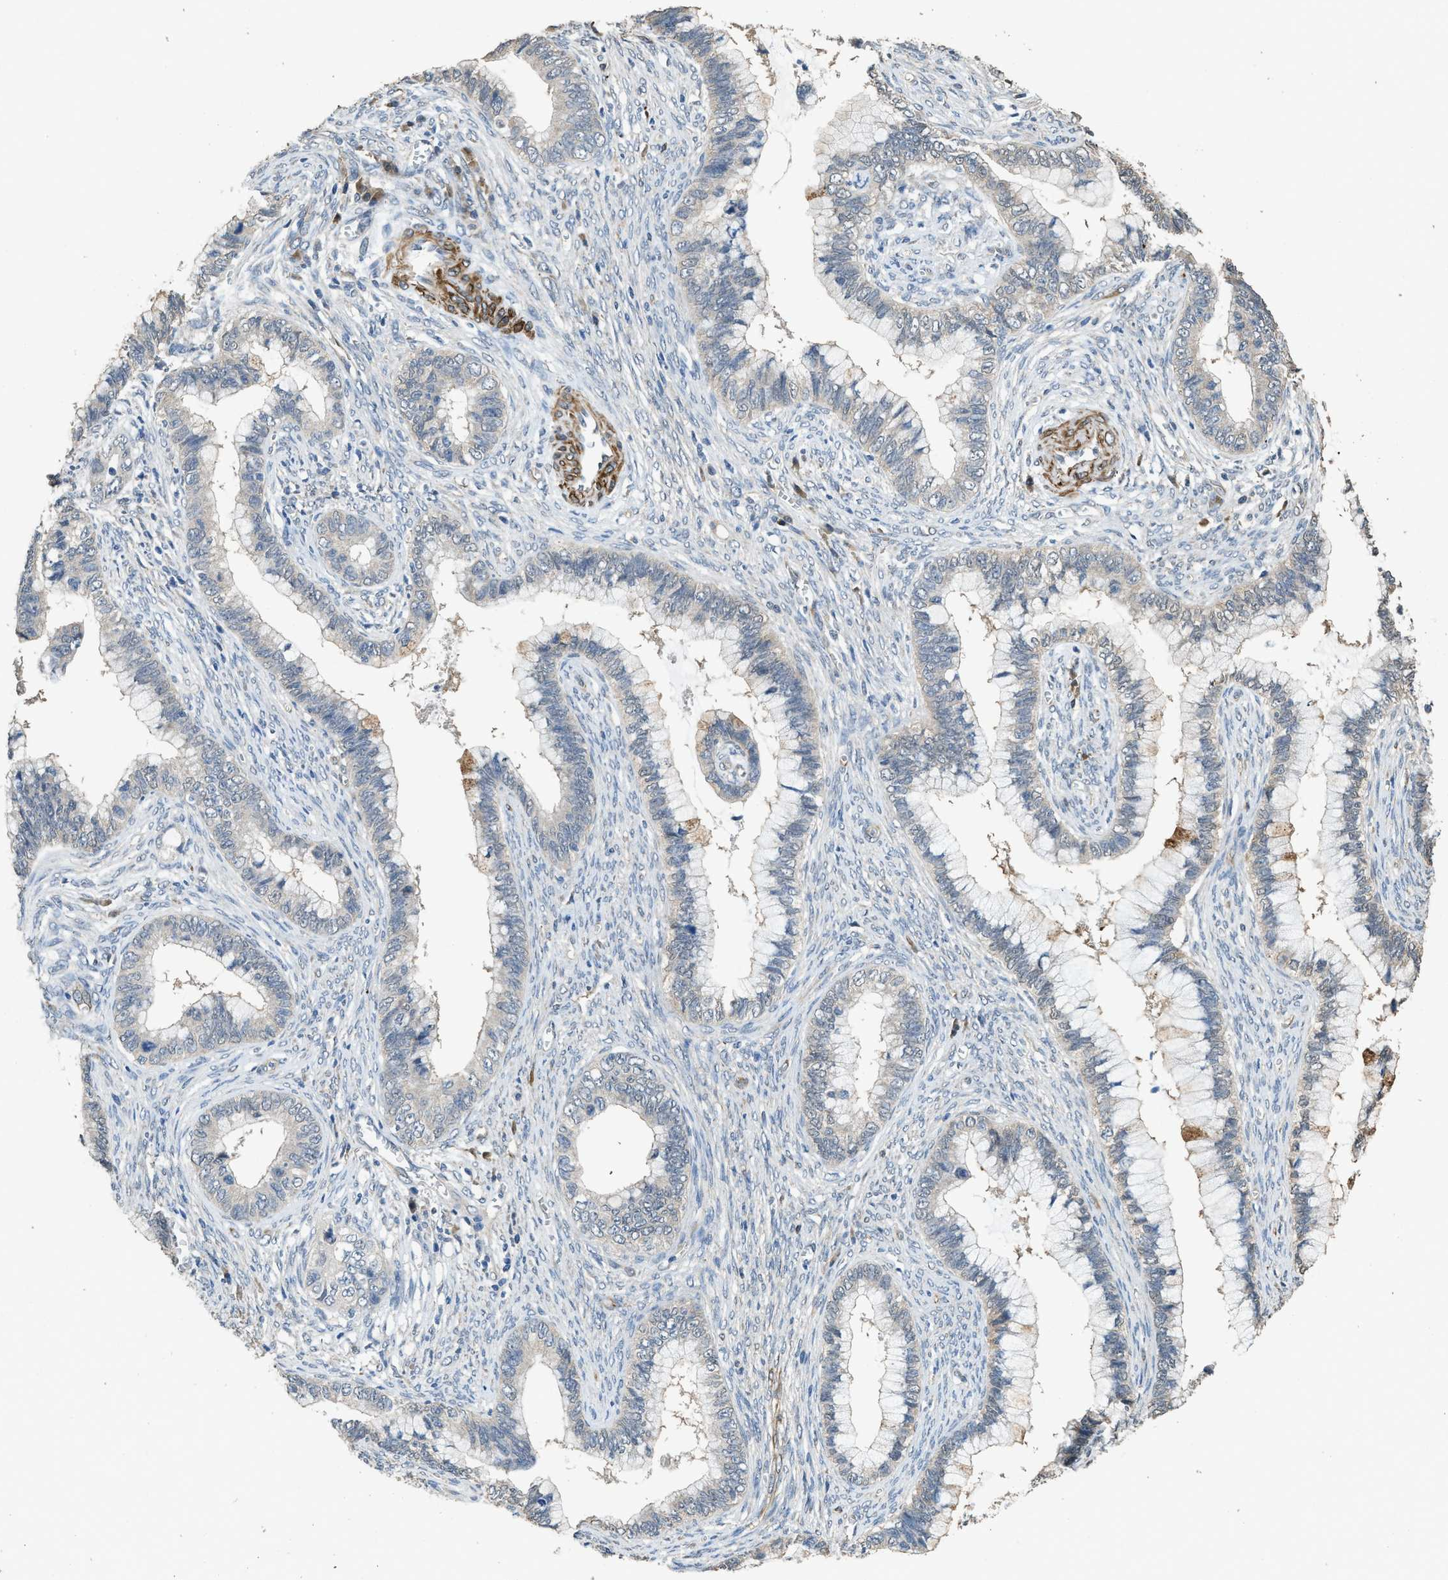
{"staining": {"intensity": "weak", "quantity": "<25%", "location": "cytoplasmic/membranous"}, "tissue": "cervical cancer", "cell_type": "Tumor cells", "image_type": "cancer", "snomed": [{"axis": "morphology", "description": "Adenocarcinoma, NOS"}, {"axis": "topography", "description": "Cervix"}], "caption": "Immunohistochemistry (IHC) photomicrograph of cervical adenocarcinoma stained for a protein (brown), which demonstrates no positivity in tumor cells.", "gene": "SYNM", "patient": {"sex": "female", "age": 44}}